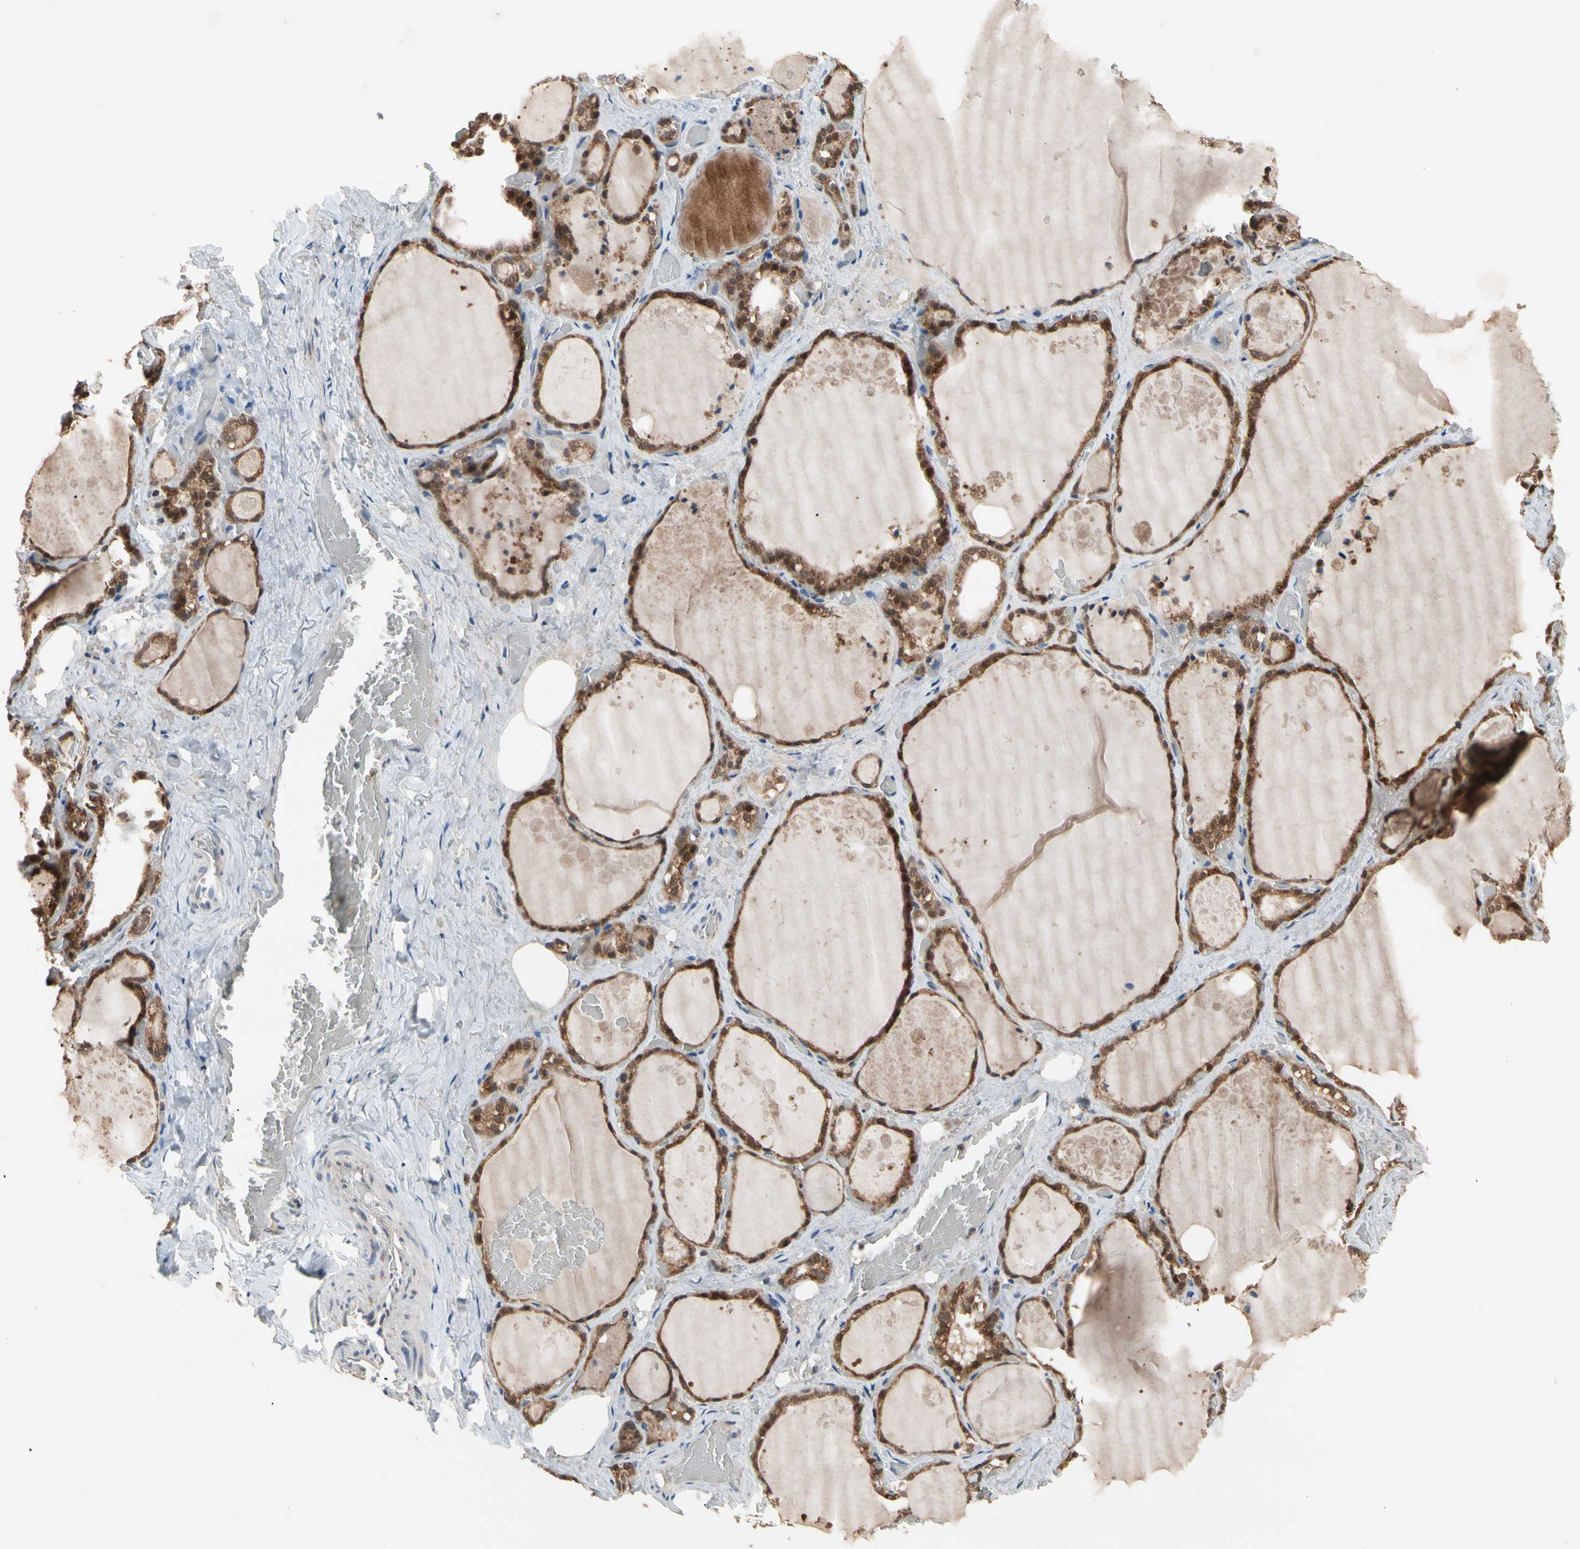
{"staining": {"intensity": "strong", "quantity": ">75%", "location": "cytoplasmic/membranous,nuclear"}, "tissue": "thyroid gland", "cell_type": "Glandular cells", "image_type": "normal", "snomed": [{"axis": "morphology", "description": "Normal tissue, NOS"}, {"axis": "topography", "description": "Thyroid gland"}], "caption": "Protein analysis of normal thyroid gland reveals strong cytoplasmic/membranous,nuclear staining in approximately >75% of glandular cells.", "gene": "MTHFS", "patient": {"sex": "male", "age": 61}}